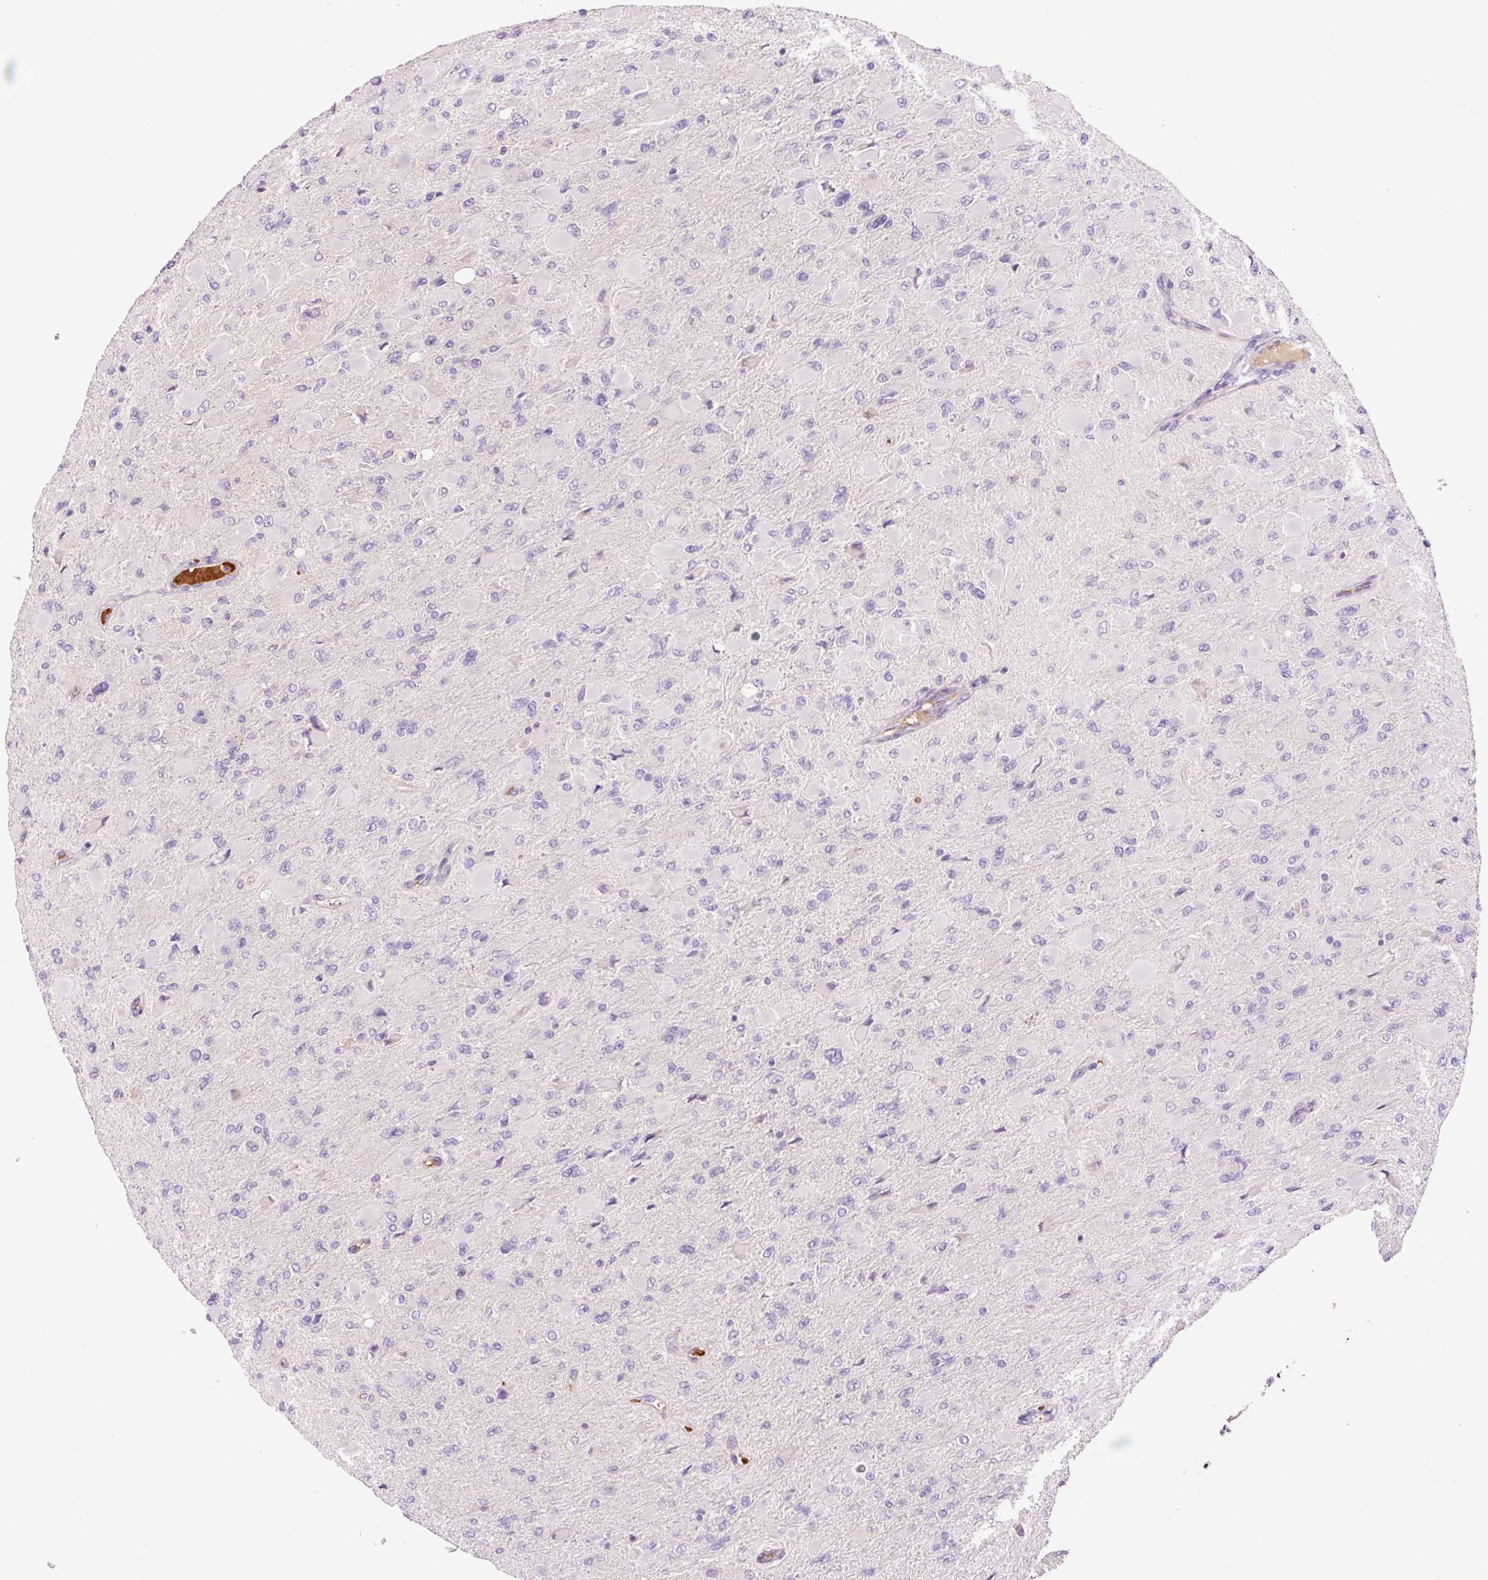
{"staining": {"intensity": "negative", "quantity": "none", "location": "none"}, "tissue": "glioma", "cell_type": "Tumor cells", "image_type": "cancer", "snomed": [{"axis": "morphology", "description": "Glioma, malignant, High grade"}, {"axis": "topography", "description": "Cerebral cortex"}], "caption": "This is an immunohistochemistry micrograph of high-grade glioma (malignant). There is no staining in tumor cells.", "gene": "TMEM235", "patient": {"sex": "female", "age": 36}}